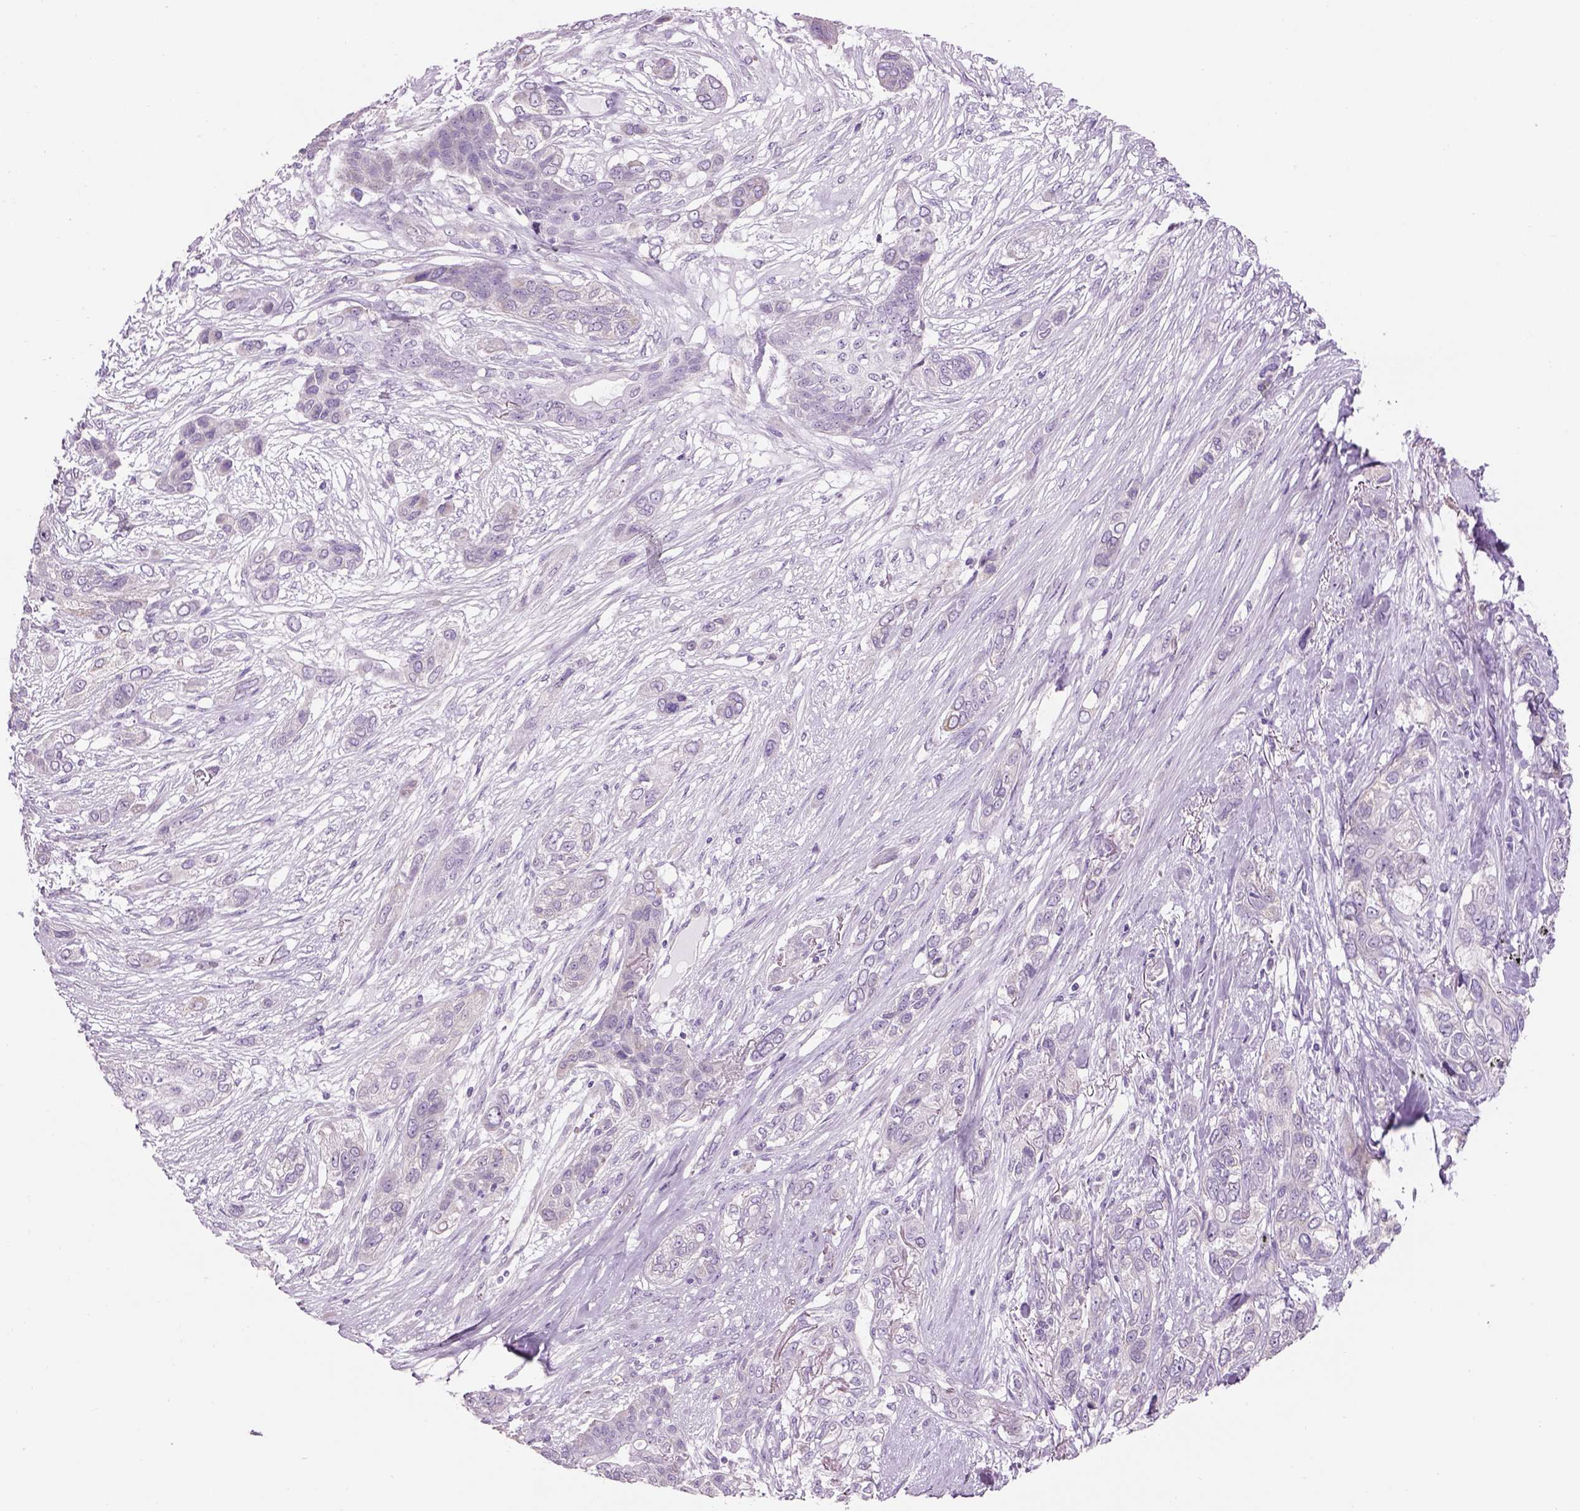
{"staining": {"intensity": "negative", "quantity": "none", "location": "none"}, "tissue": "lung cancer", "cell_type": "Tumor cells", "image_type": "cancer", "snomed": [{"axis": "morphology", "description": "Squamous cell carcinoma, NOS"}, {"axis": "topography", "description": "Lung"}], "caption": "The image exhibits no significant staining in tumor cells of squamous cell carcinoma (lung). (DAB immunohistochemistry (IHC) visualized using brightfield microscopy, high magnification).", "gene": "IFT52", "patient": {"sex": "female", "age": 70}}